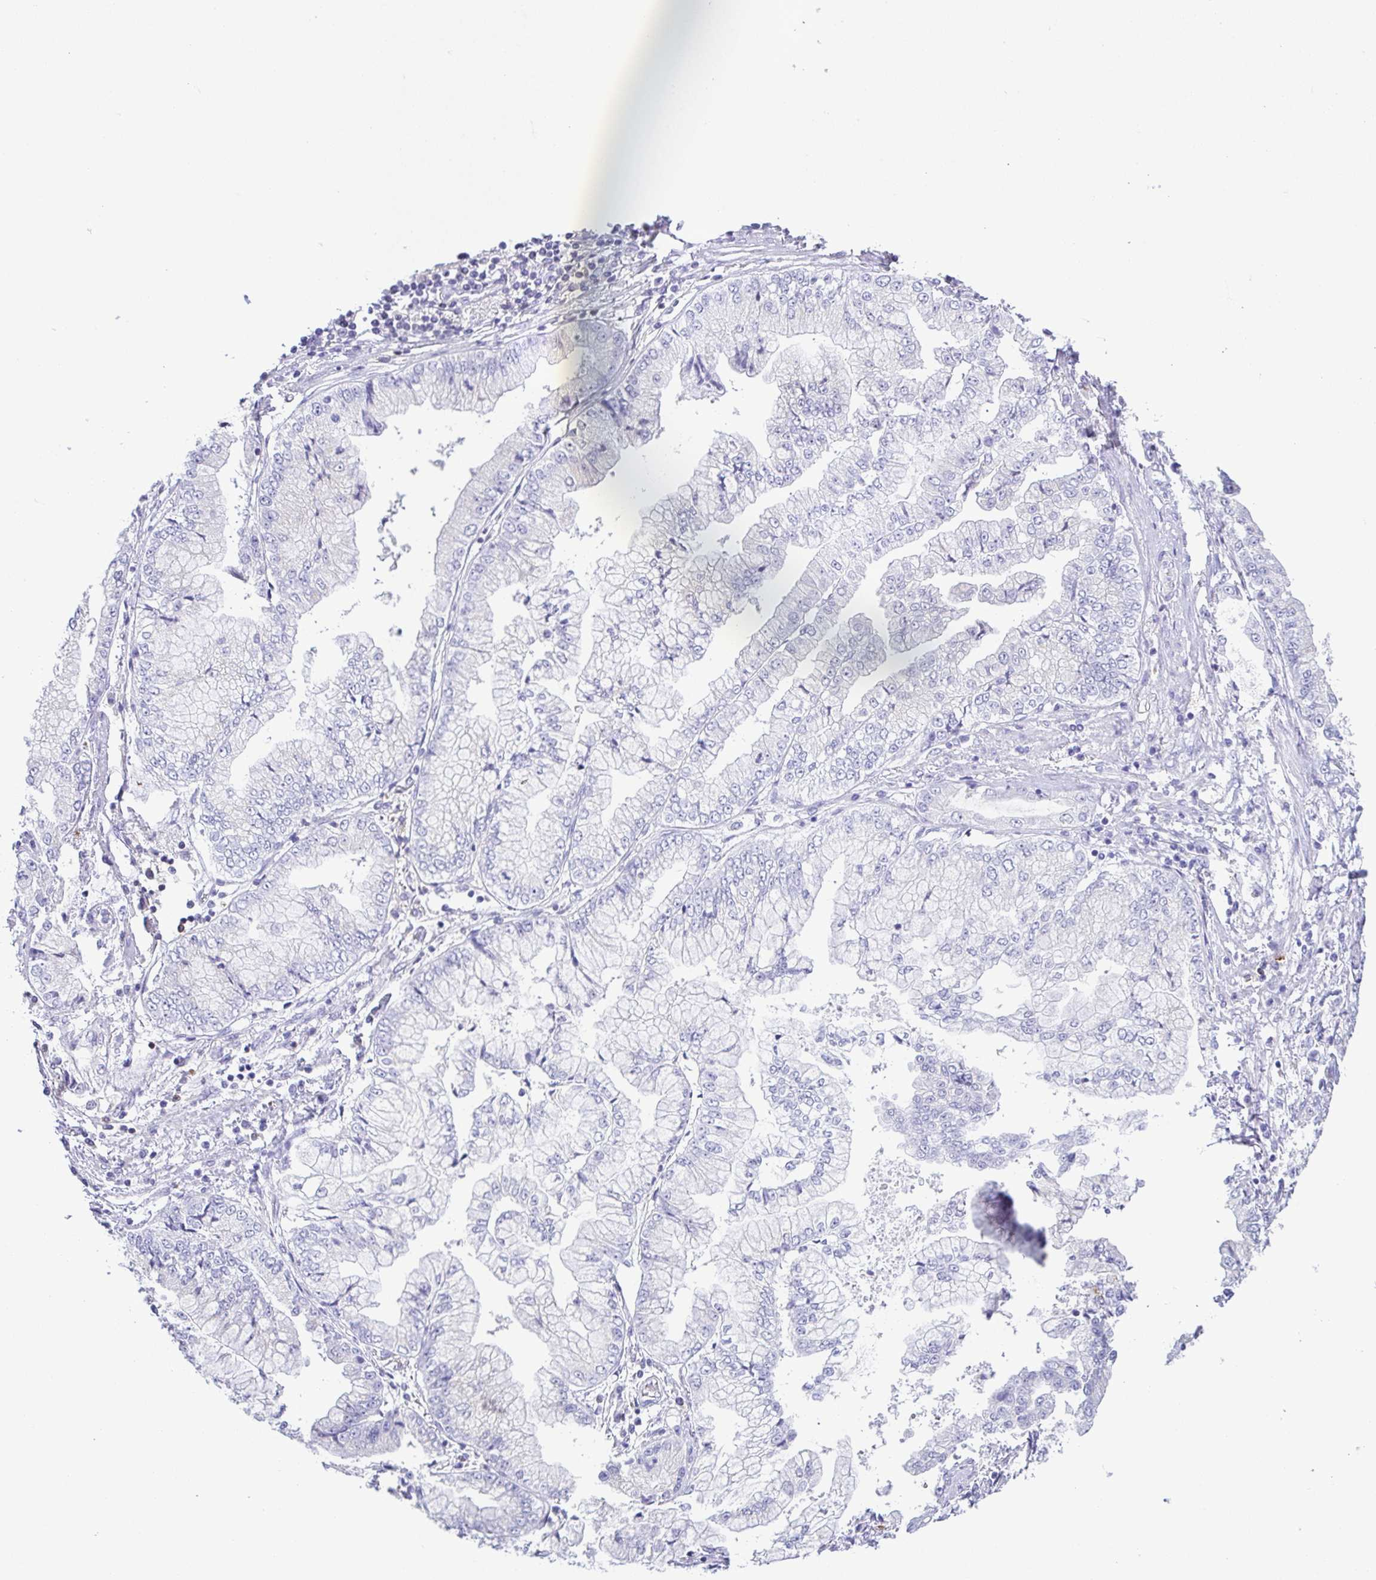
{"staining": {"intensity": "negative", "quantity": "none", "location": "none"}, "tissue": "stomach cancer", "cell_type": "Tumor cells", "image_type": "cancer", "snomed": [{"axis": "morphology", "description": "Adenocarcinoma, NOS"}, {"axis": "topography", "description": "Stomach, upper"}], "caption": "Image shows no protein staining in tumor cells of stomach cancer tissue.", "gene": "PGLYRP1", "patient": {"sex": "female", "age": 74}}